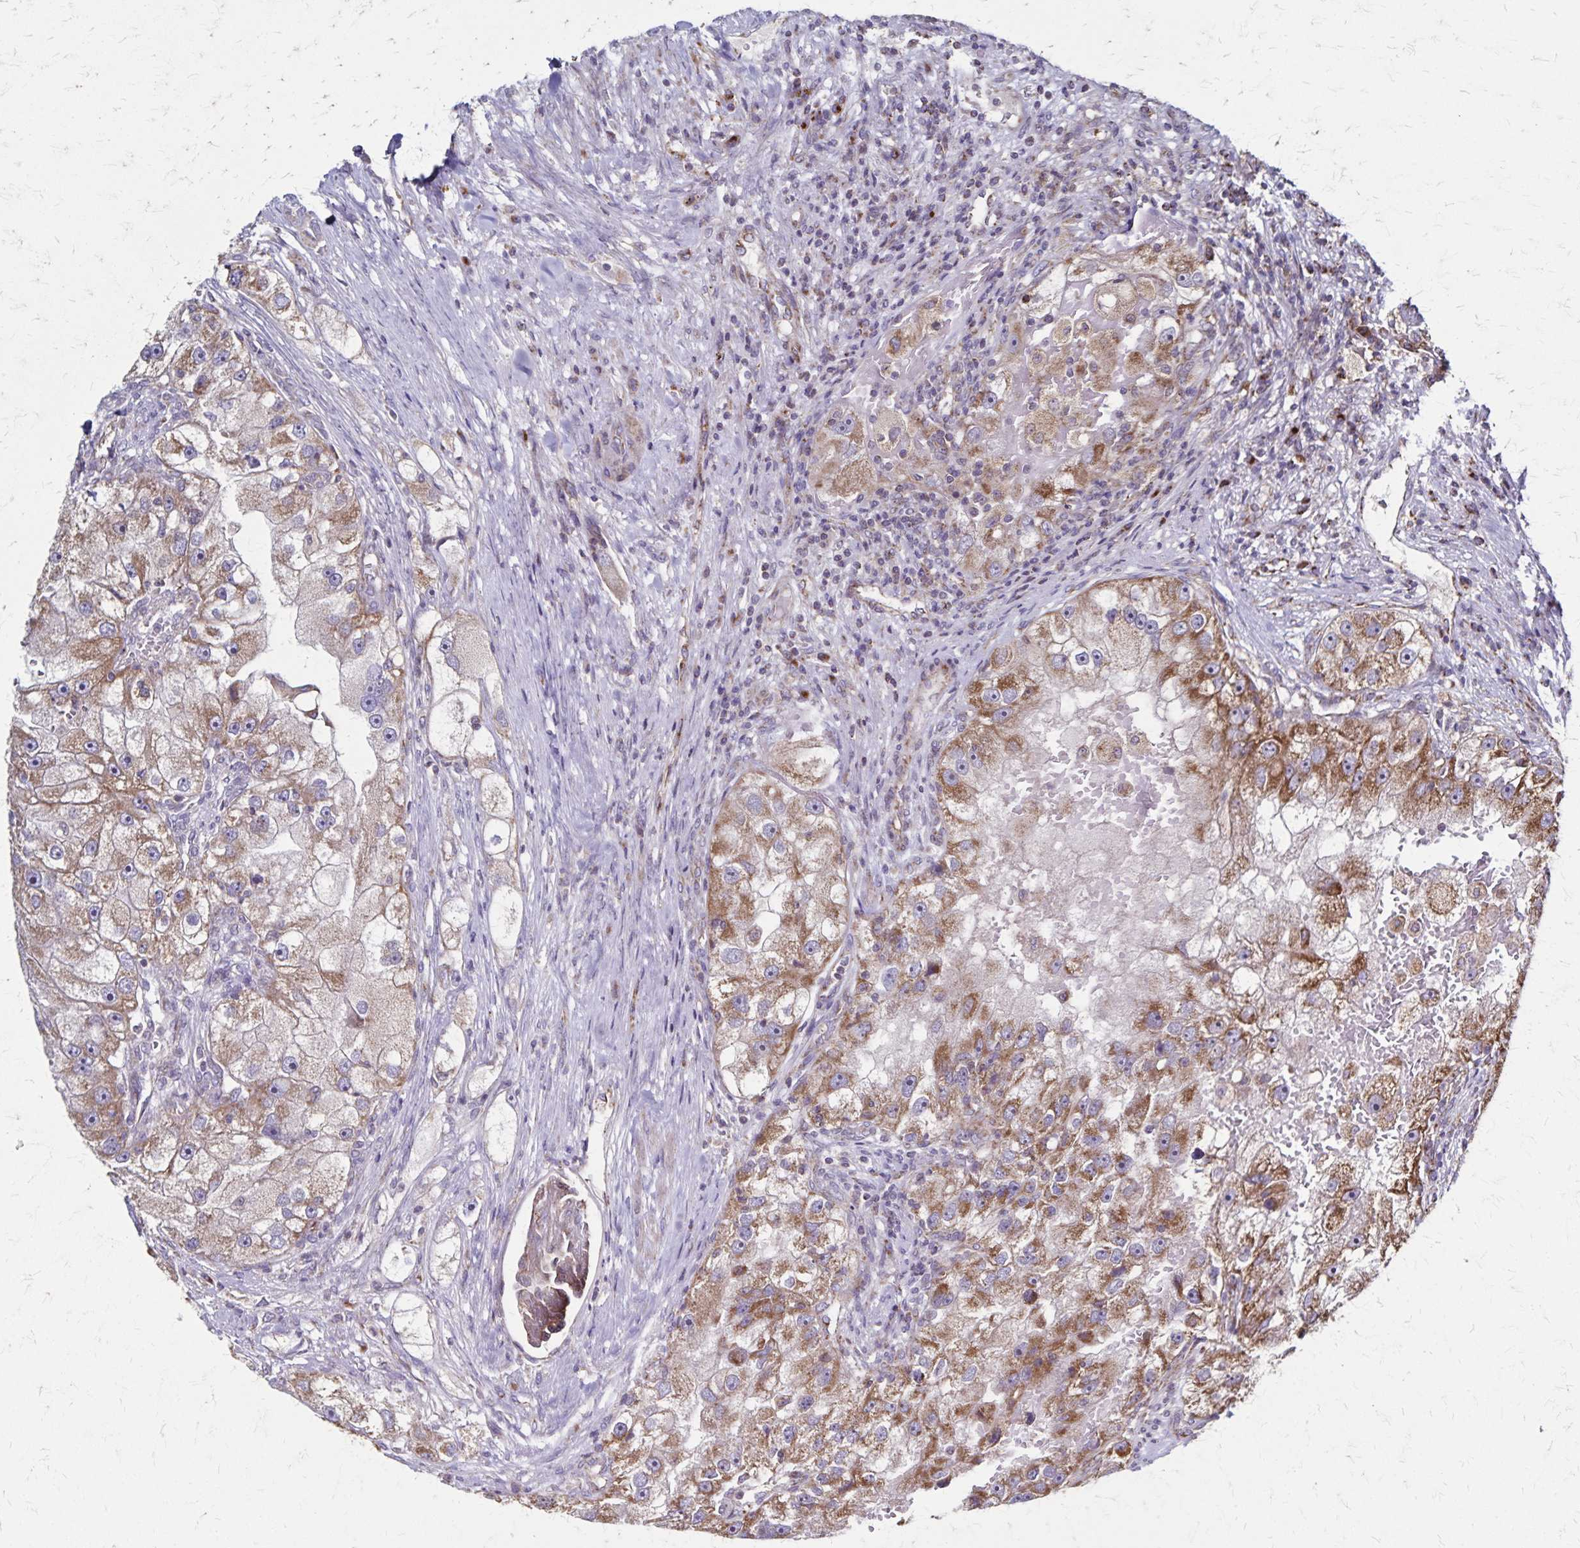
{"staining": {"intensity": "moderate", "quantity": ">75%", "location": "cytoplasmic/membranous"}, "tissue": "renal cancer", "cell_type": "Tumor cells", "image_type": "cancer", "snomed": [{"axis": "morphology", "description": "Adenocarcinoma, NOS"}, {"axis": "topography", "description": "Kidney"}], "caption": "A photomicrograph of human renal cancer stained for a protein displays moderate cytoplasmic/membranous brown staining in tumor cells. (DAB = brown stain, brightfield microscopy at high magnification).", "gene": "NFS1", "patient": {"sex": "male", "age": 63}}